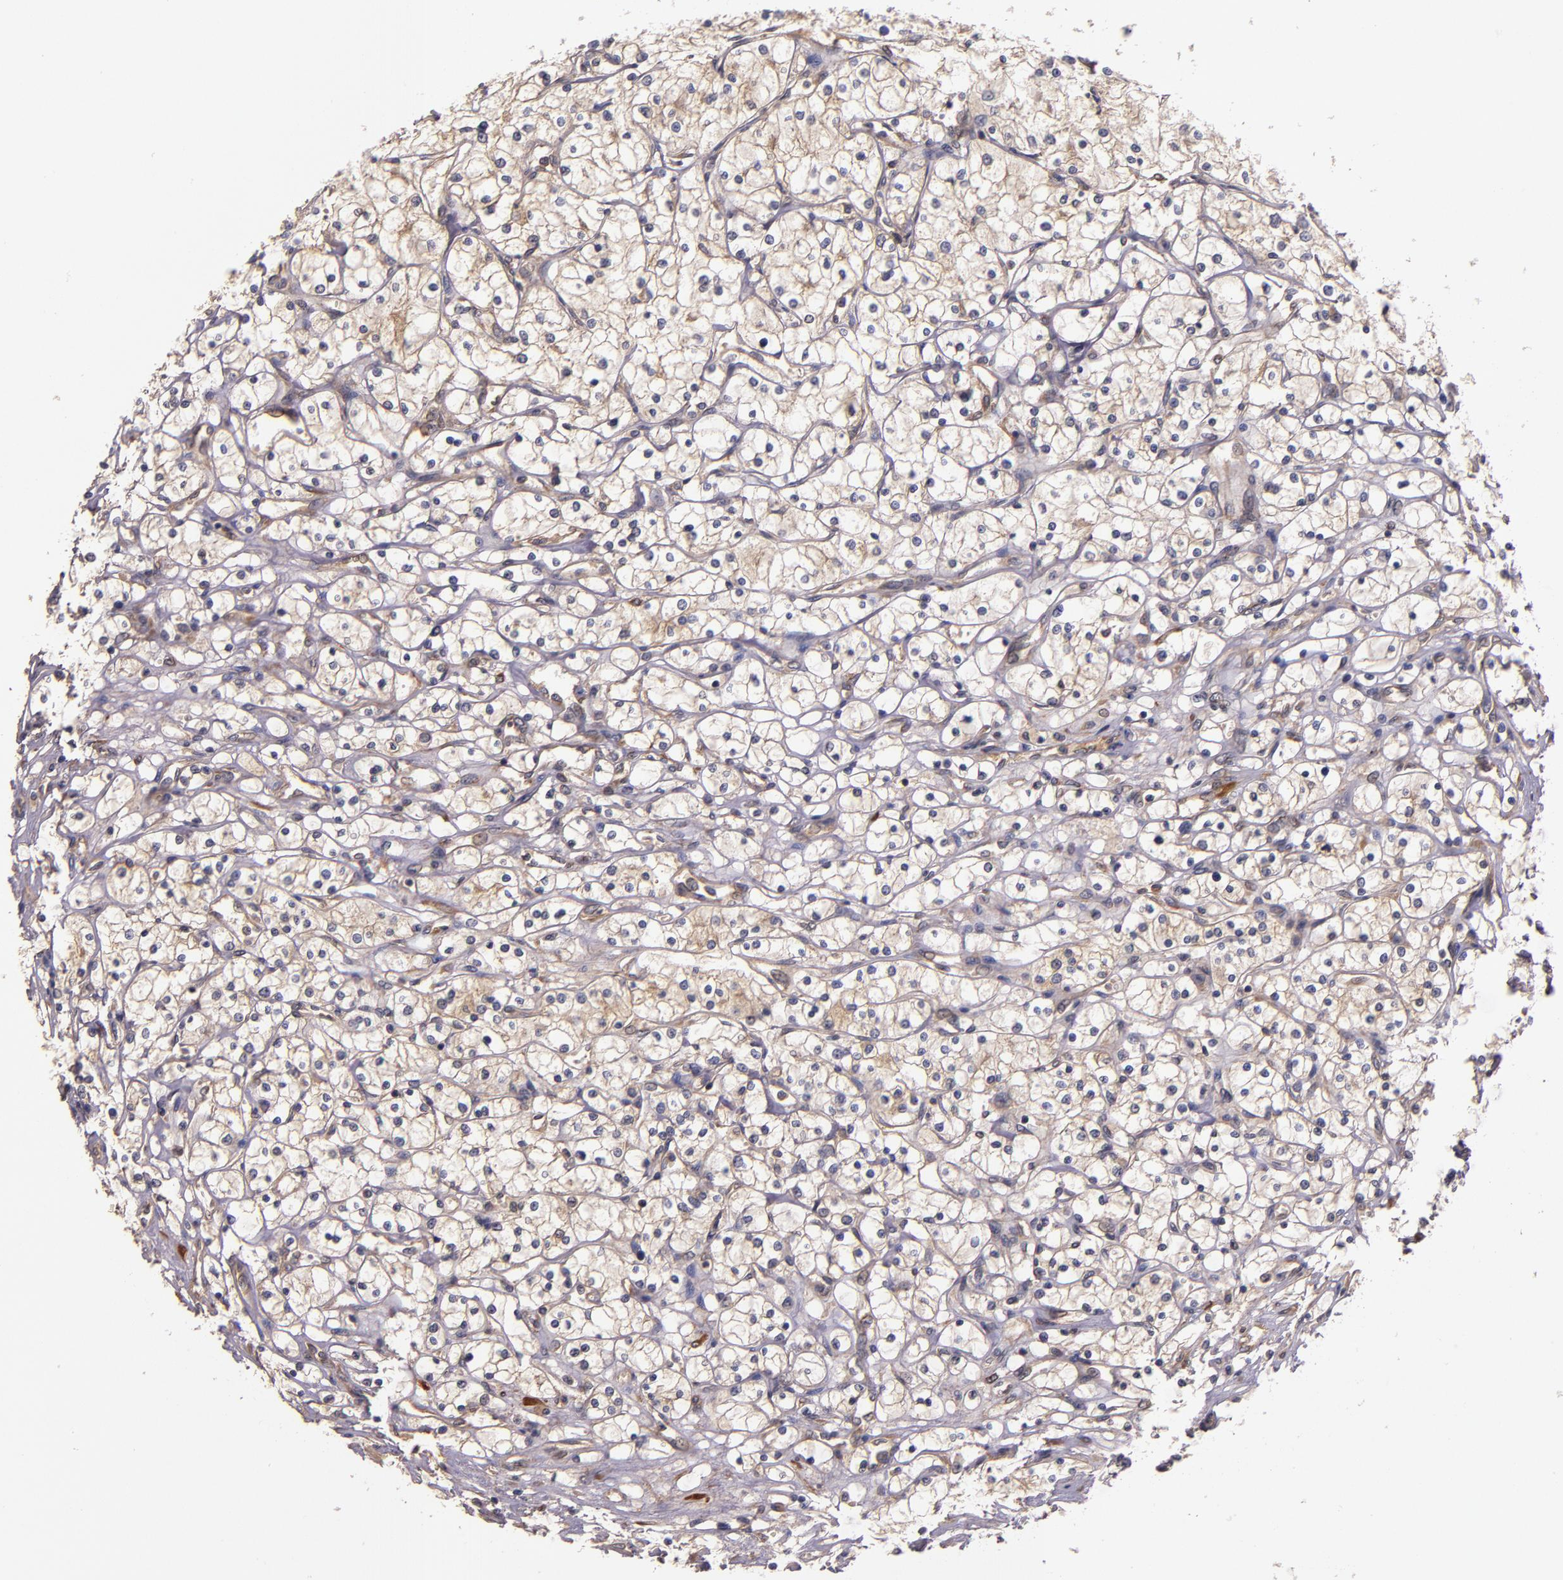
{"staining": {"intensity": "weak", "quantity": "<25%", "location": "cytoplasmic/membranous"}, "tissue": "renal cancer", "cell_type": "Tumor cells", "image_type": "cancer", "snomed": [{"axis": "morphology", "description": "Adenocarcinoma, NOS"}, {"axis": "topography", "description": "Kidney"}], "caption": "High power microscopy photomicrograph of an immunohistochemistry micrograph of renal adenocarcinoma, revealing no significant expression in tumor cells. Brightfield microscopy of immunohistochemistry (IHC) stained with DAB (brown) and hematoxylin (blue), captured at high magnification.", "gene": "PRAF2", "patient": {"sex": "male", "age": 61}}